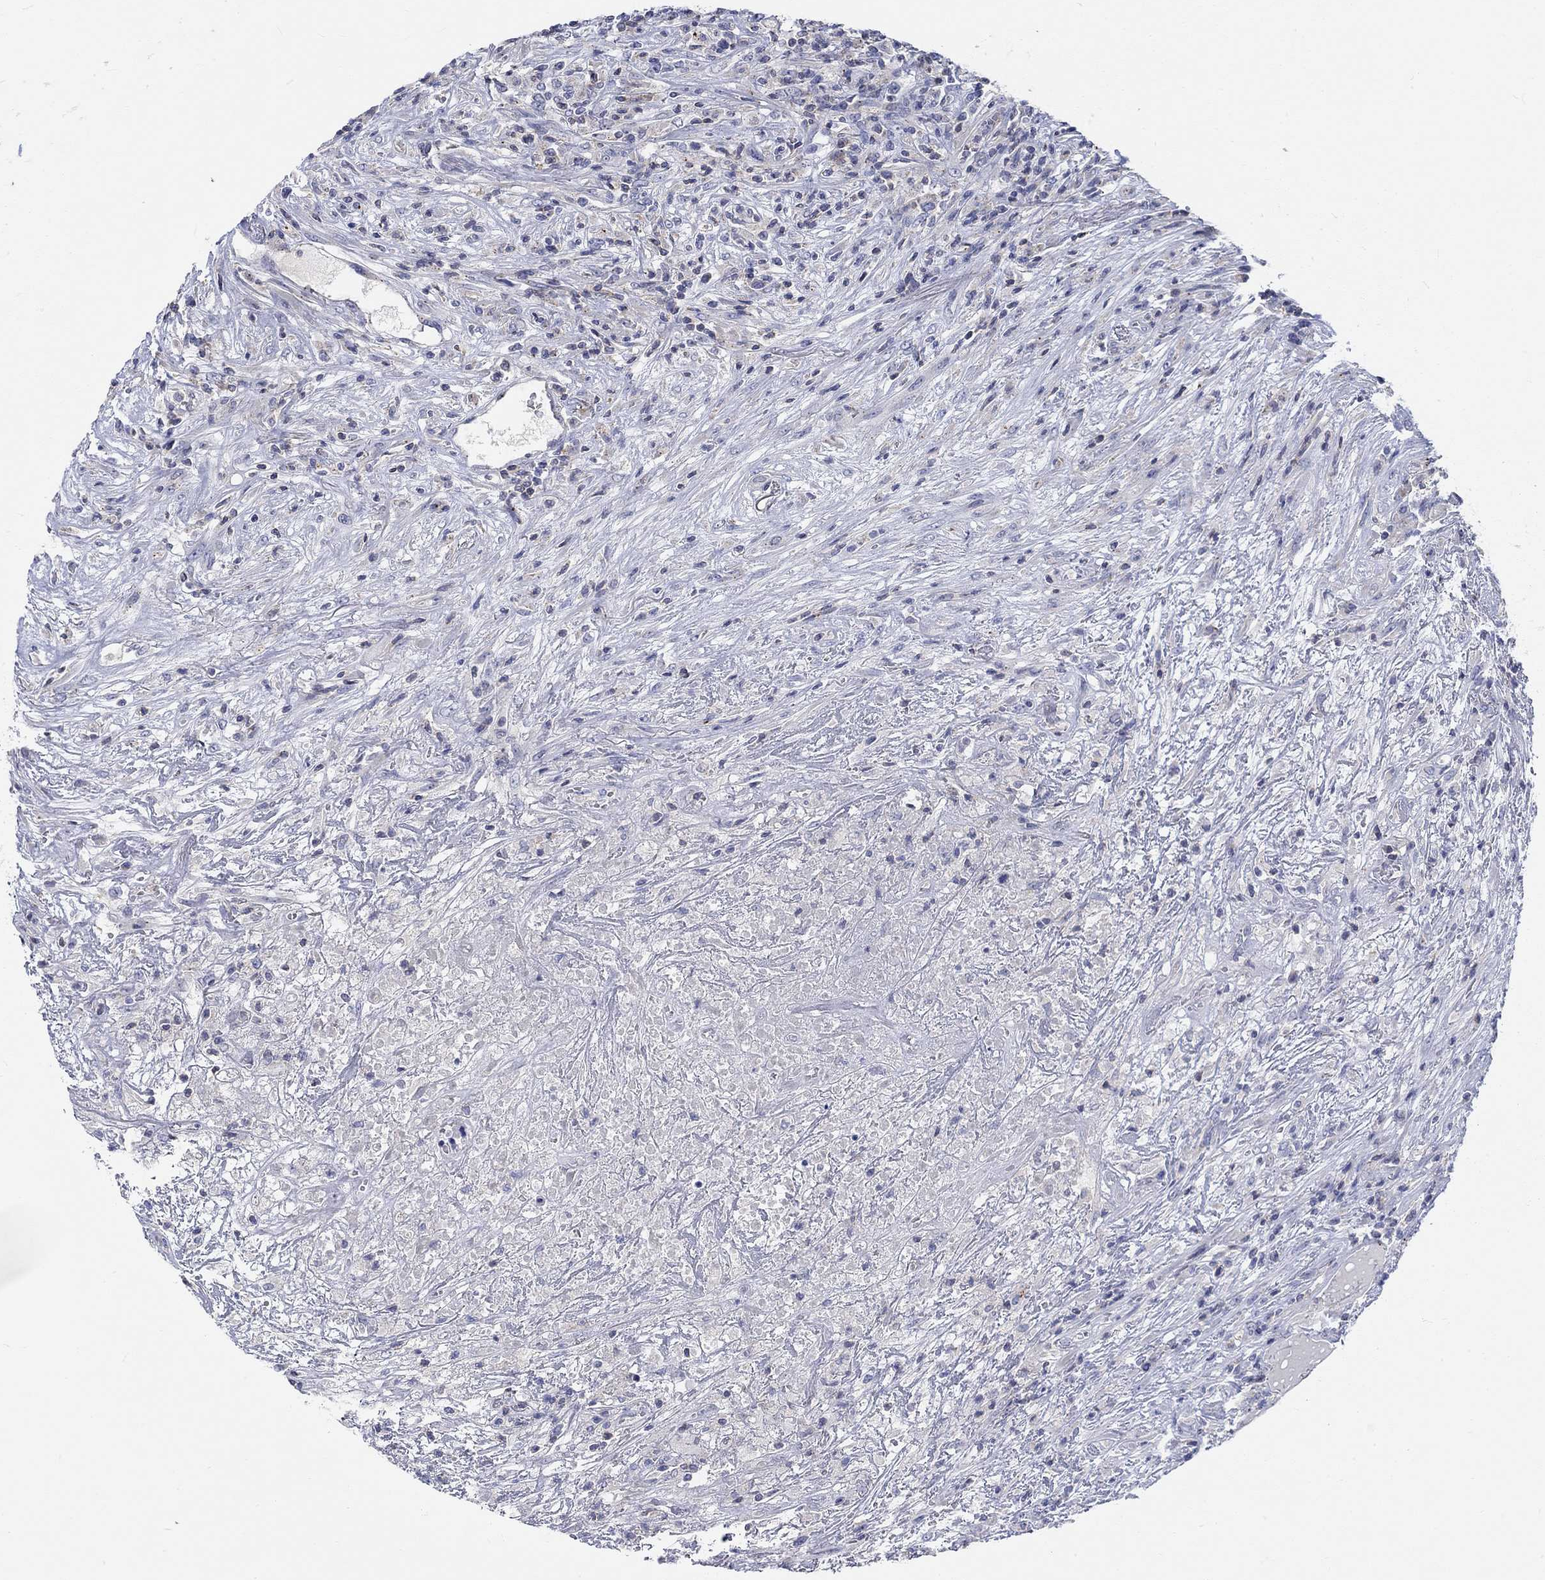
{"staining": {"intensity": "negative", "quantity": "none", "location": "none"}, "tissue": "lymphoma", "cell_type": "Tumor cells", "image_type": "cancer", "snomed": [{"axis": "morphology", "description": "Malignant lymphoma, non-Hodgkin's type, High grade"}, {"axis": "topography", "description": "Lung"}], "caption": "Immunohistochemistry (IHC) of lymphoma demonstrates no staining in tumor cells.", "gene": "NAV3", "patient": {"sex": "male", "age": 79}}